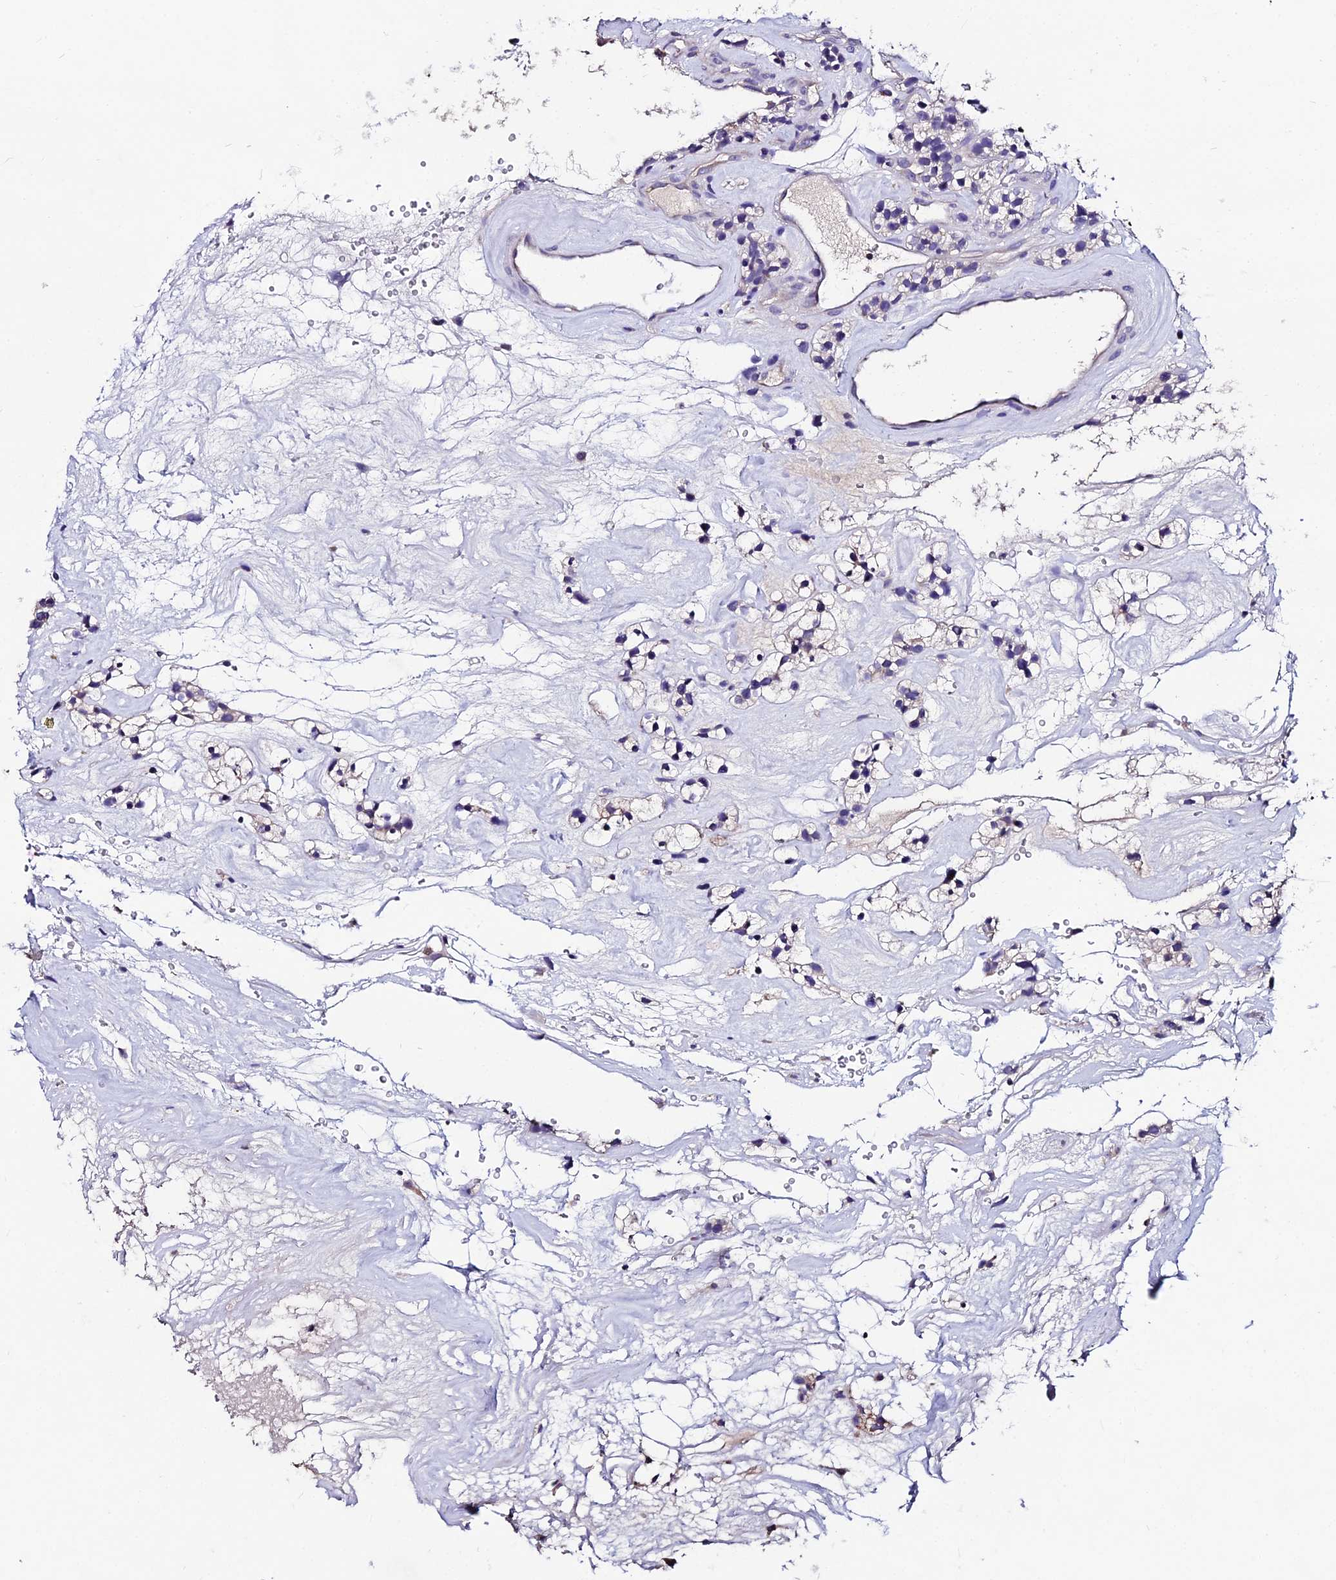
{"staining": {"intensity": "negative", "quantity": "none", "location": "none"}, "tissue": "renal cancer", "cell_type": "Tumor cells", "image_type": "cancer", "snomed": [{"axis": "morphology", "description": "Adenocarcinoma, NOS"}, {"axis": "topography", "description": "Kidney"}], "caption": "This is a photomicrograph of immunohistochemistry (IHC) staining of adenocarcinoma (renal), which shows no expression in tumor cells.", "gene": "LGALS7", "patient": {"sex": "female", "age": 57}}